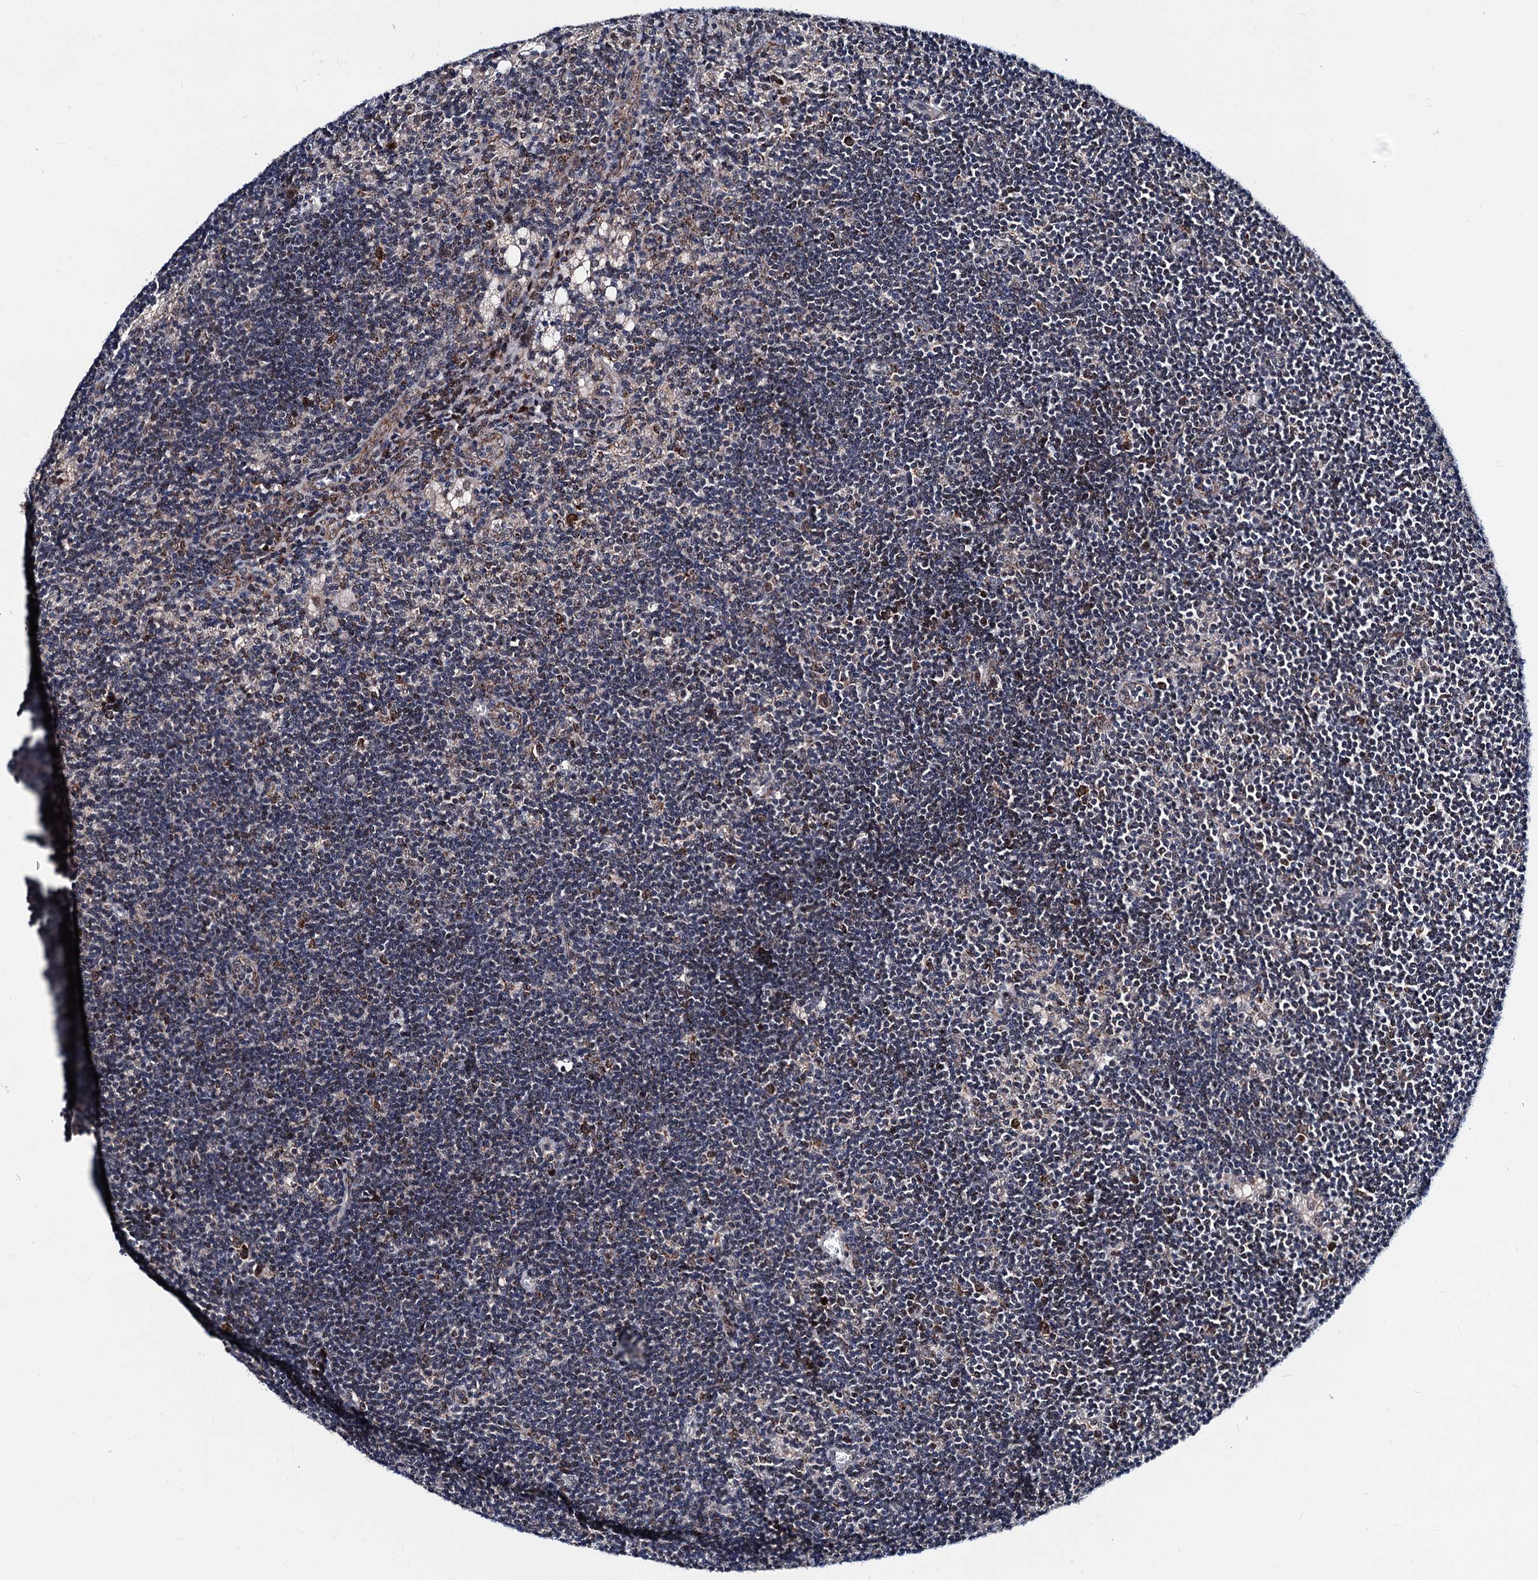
{"staining": {"intensity": "strong", "quantity": "25%-75%", "location": "cytoplasmic/membranous"}, "tissue": "lymph node", "cell_type": "Germinal center cells", "image_type": "normal", "snomed": [{"axis": "morphology", "description": "Normal tissue, NOS"}, {"axis": "topography", "description": "Lymph node"}], "caption": "Immunohistochemical staining of benign lymph node reveals strong cytoplasmic/membranous protein expression in approximately 25%-75% of germinal center cells.", "gene": "COA4", "patient": {"sex": "male", "age": 24}}